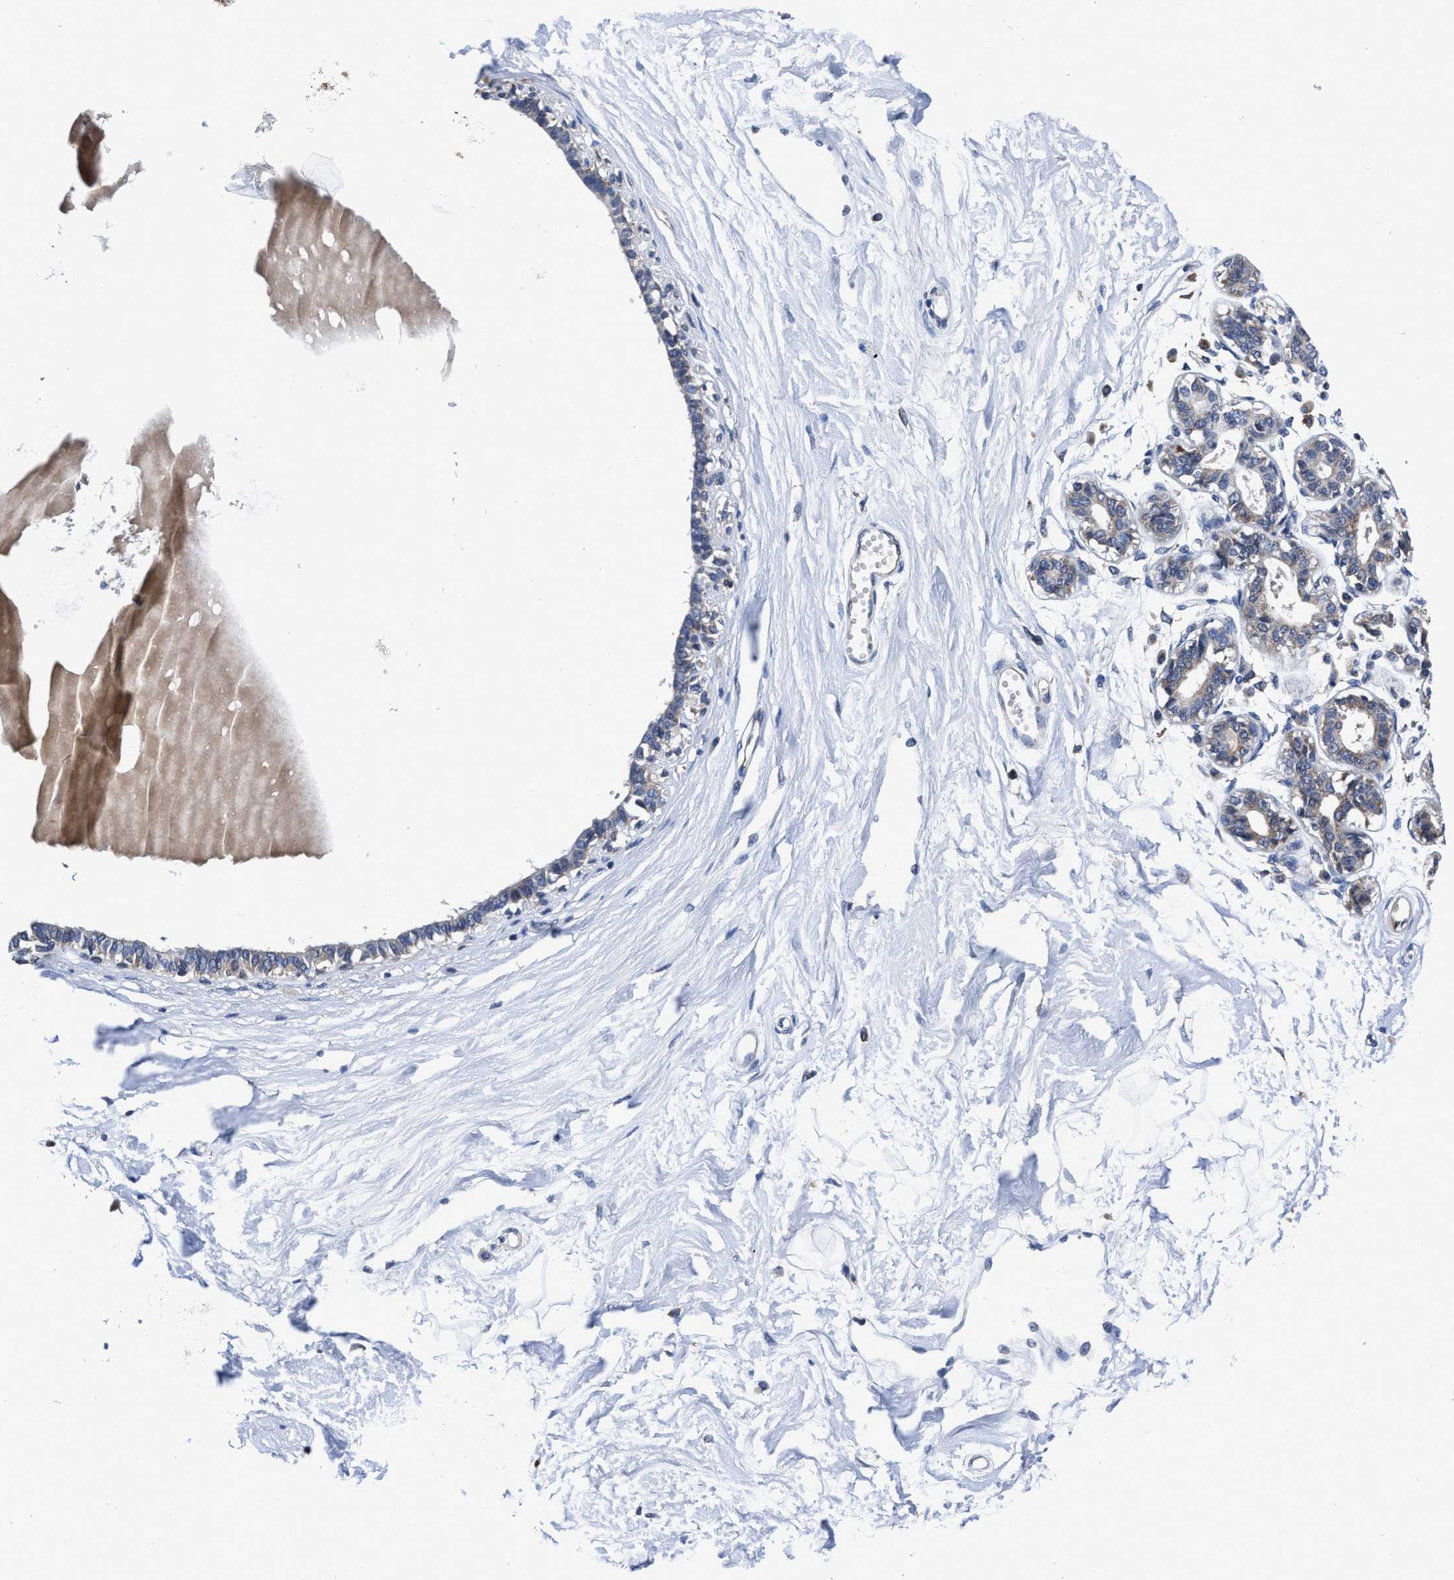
{"staining": {"intensity": "negative", "quantity": "none", "location": "none"}, "tissue": "breast", "cell_type": "Adipocytes", "image_type": "normal", "snomed": [{"axis": "morphology", "description": "Normal tissue, NOS"}, {"axis": "topography", "description": "Breast"}], "caption": "This is an immunohistochemistry histopathology image of benign breast. There is no staining in adipocytes.", "gene": "CACNA1D", "patient": {"sex": "female", "age": 45}}